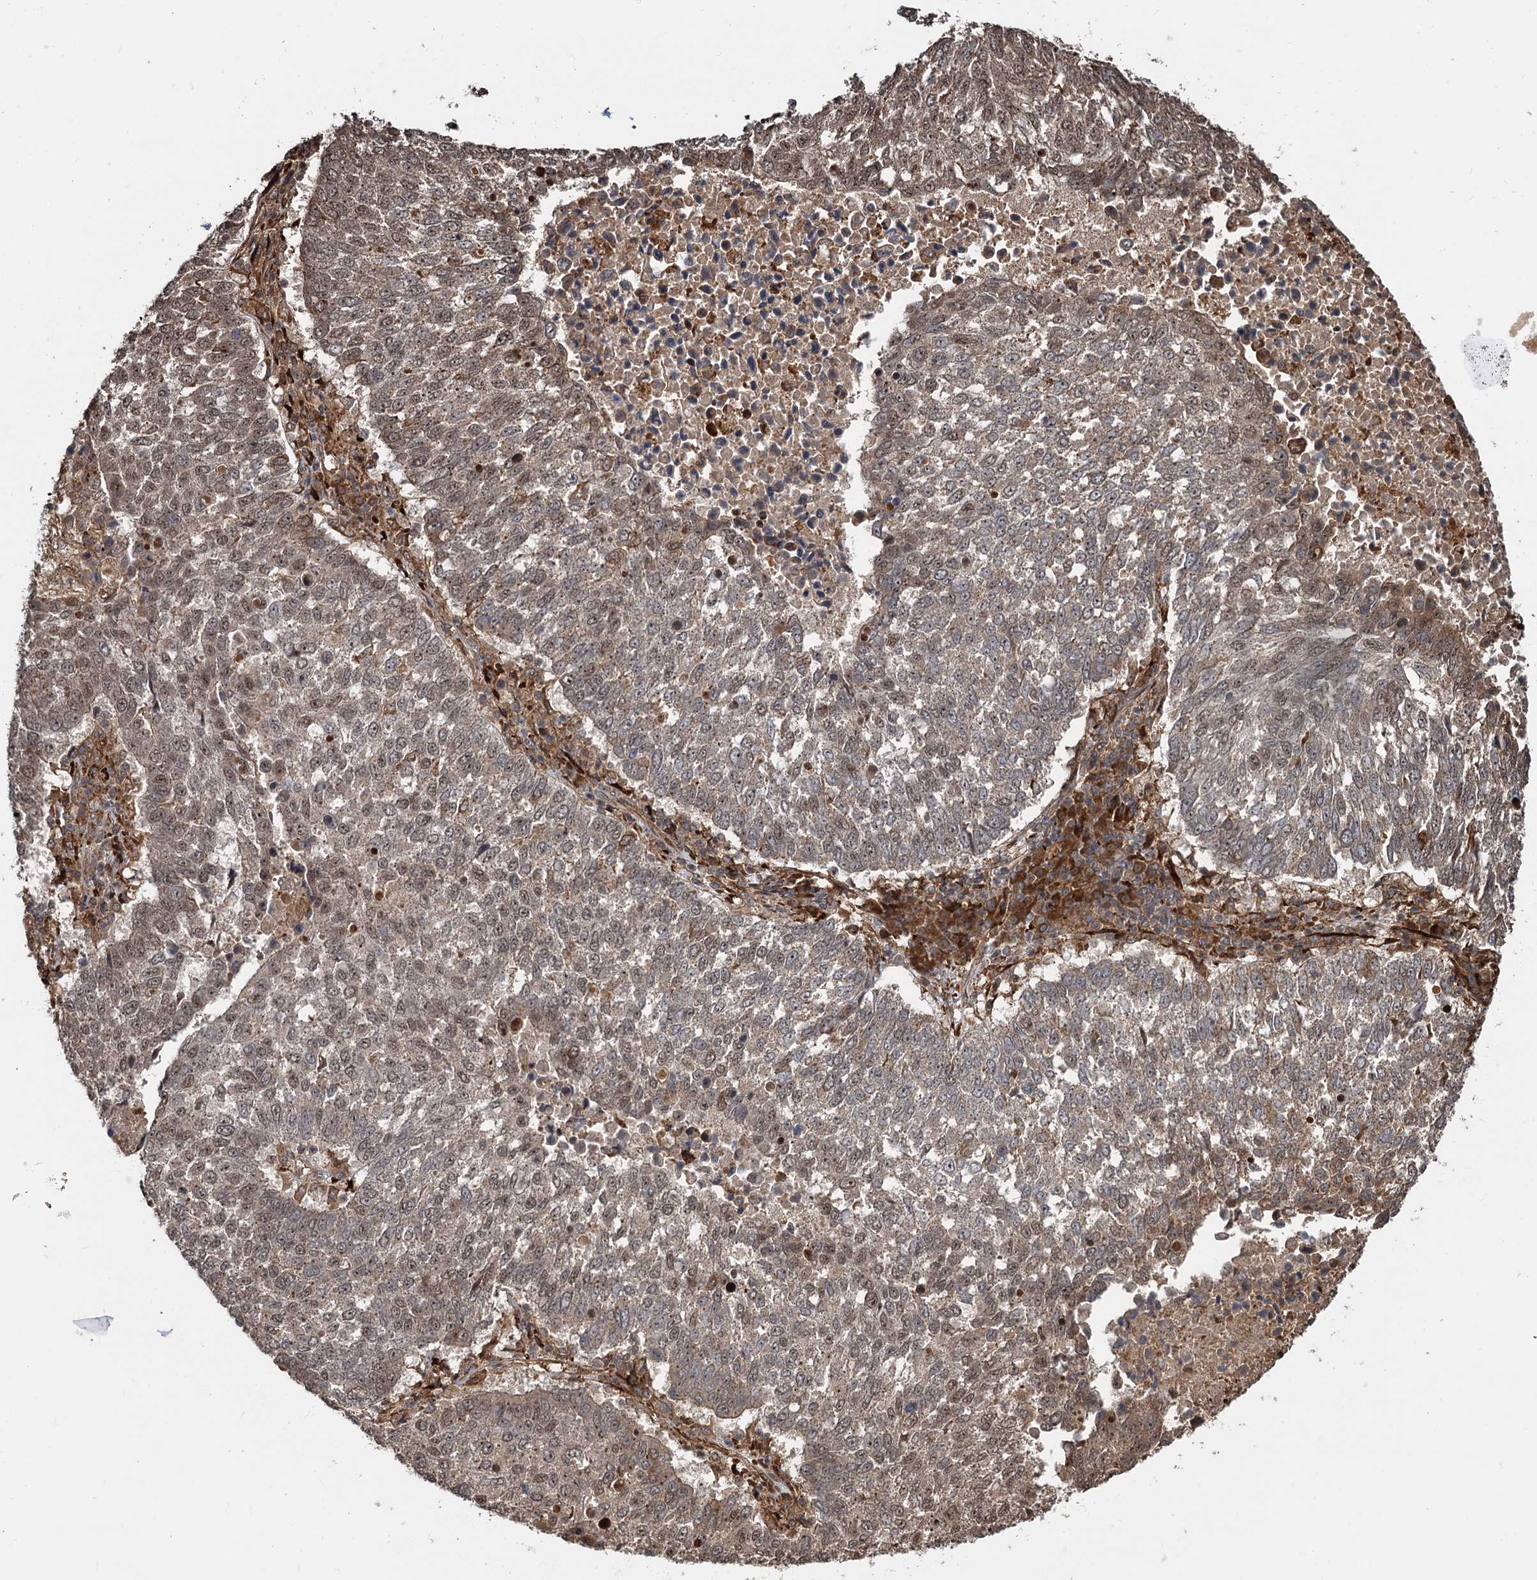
{"staining": {"intensity": "weak", "quantity": "25%-75%", "location": "nuclear"}, "tissue": "lung cancer", "cell_type": "Tumor cells", "image_type": "cancer", "snomed": [{"axis": "morphology", "description": "Squamous cell carcinoma, NOS"}, {"axis": "topography", "description": "Lung"}], "caption": "The photomicrograph displays staining of lung cancer, revealing weak nuclear protein expression (brown color) within tumor cells.", "gene": "SNRNP25", "patient": {"sex": "male", "age": 73}}